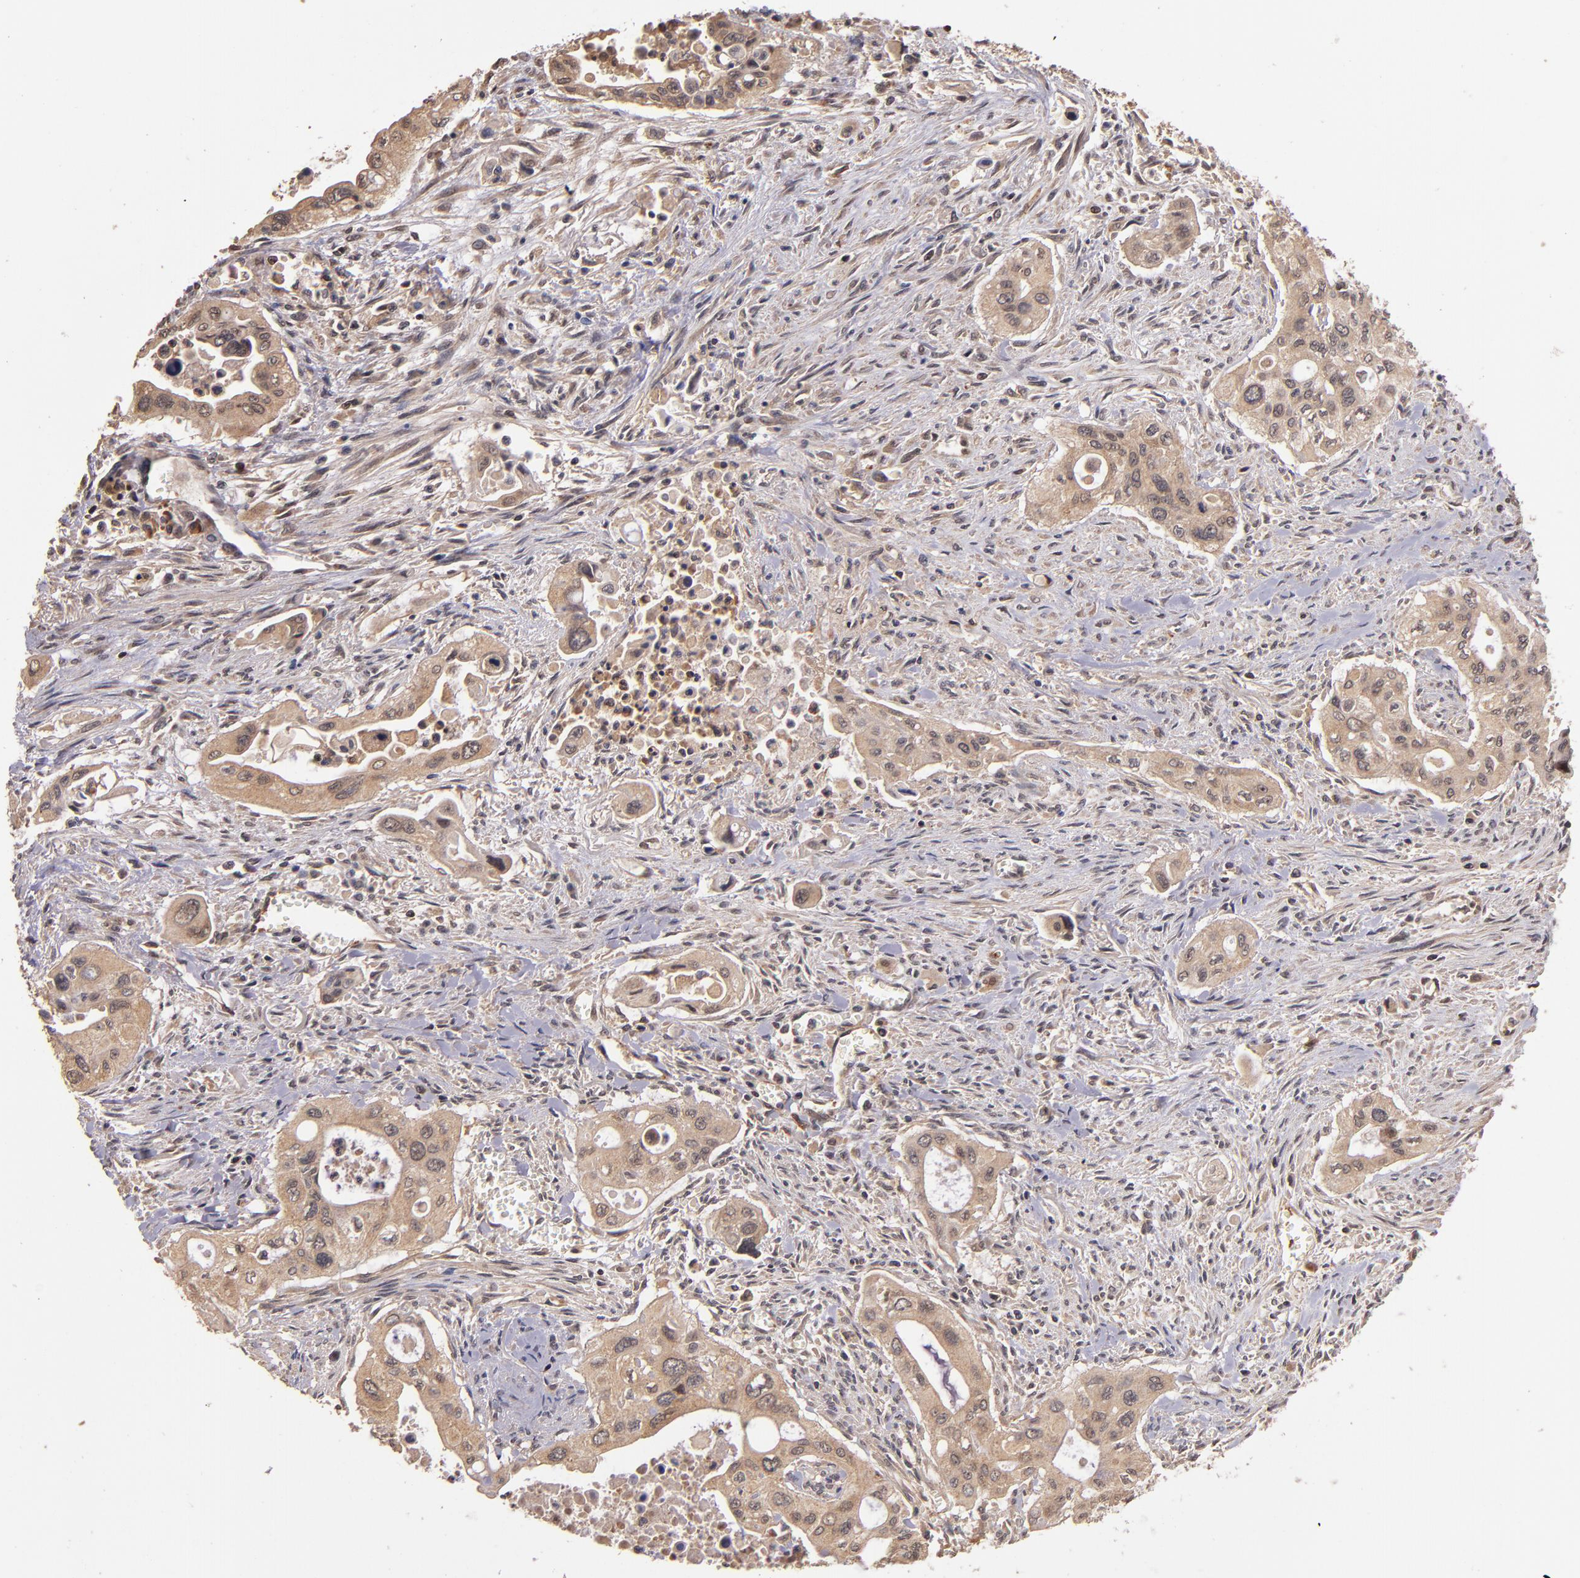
{"staining": {"intensity": "moderate", "quantity": ">75%", "location": "cytoplasmic/membranous"}, "tissue": "pancreatic cancer", "cell_type": "Tumor cells", "image_type": "cancer", "snomed": [{"axis": "morphology", "description": "Adenocarcinoma, NOS"}, {"axis": "topography", "description": "Pancreas"}], "caption": "Protein staining by immunohistochemistry (IHC) demonstrates moderate cytoplasmic/membranous positivity in approximately >75% of tumor cells in pancreatic adenocarcinoma.", "gene": "RIOK3", "patient": {"sex": "male", "age": 77}}